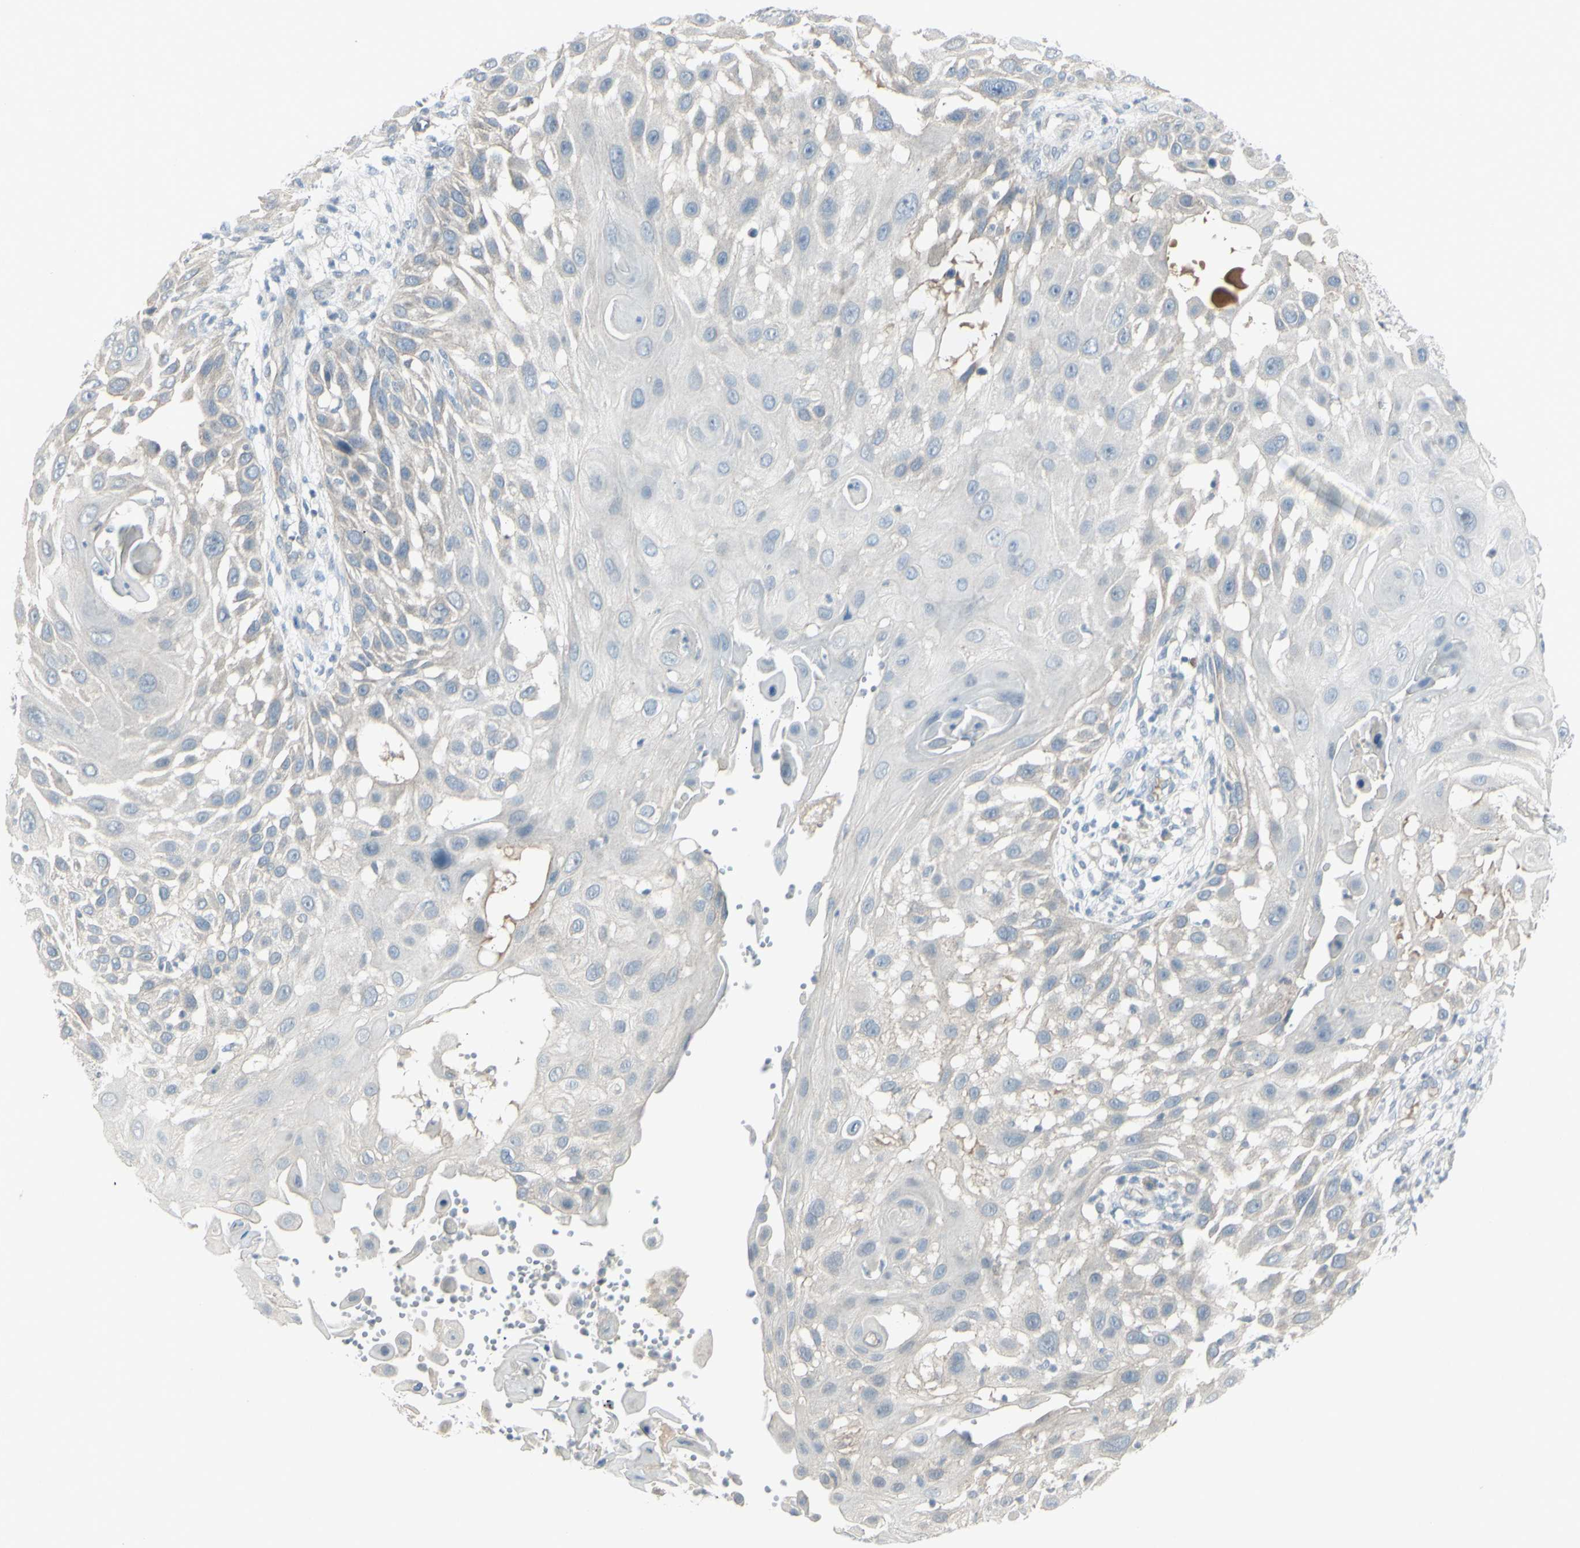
{"staining": {"intensity": "negative", "quantity": "none", "location": "none"}, "tissue": "skin cancer", "cell_type": "Tumor cells", "image_type": "cancer", "snomed": [{"axis": "morphology", "description": "Squamous cell carcinoma, NOS"}, {"axis": "topography", "description": "Skin"}], "caption": "The IHC image has no significant positivity in tumor cells of skin cancer tissue. The staining was performed using DAB (3,3'-diaminobenzidine) to visualize the protein expression in brown, while the nuclei were stained in blue with hematoxylin (Magnification: 20x).", "gene": "SH3GL2", "patient": {"sex": "female", "age": 44}}